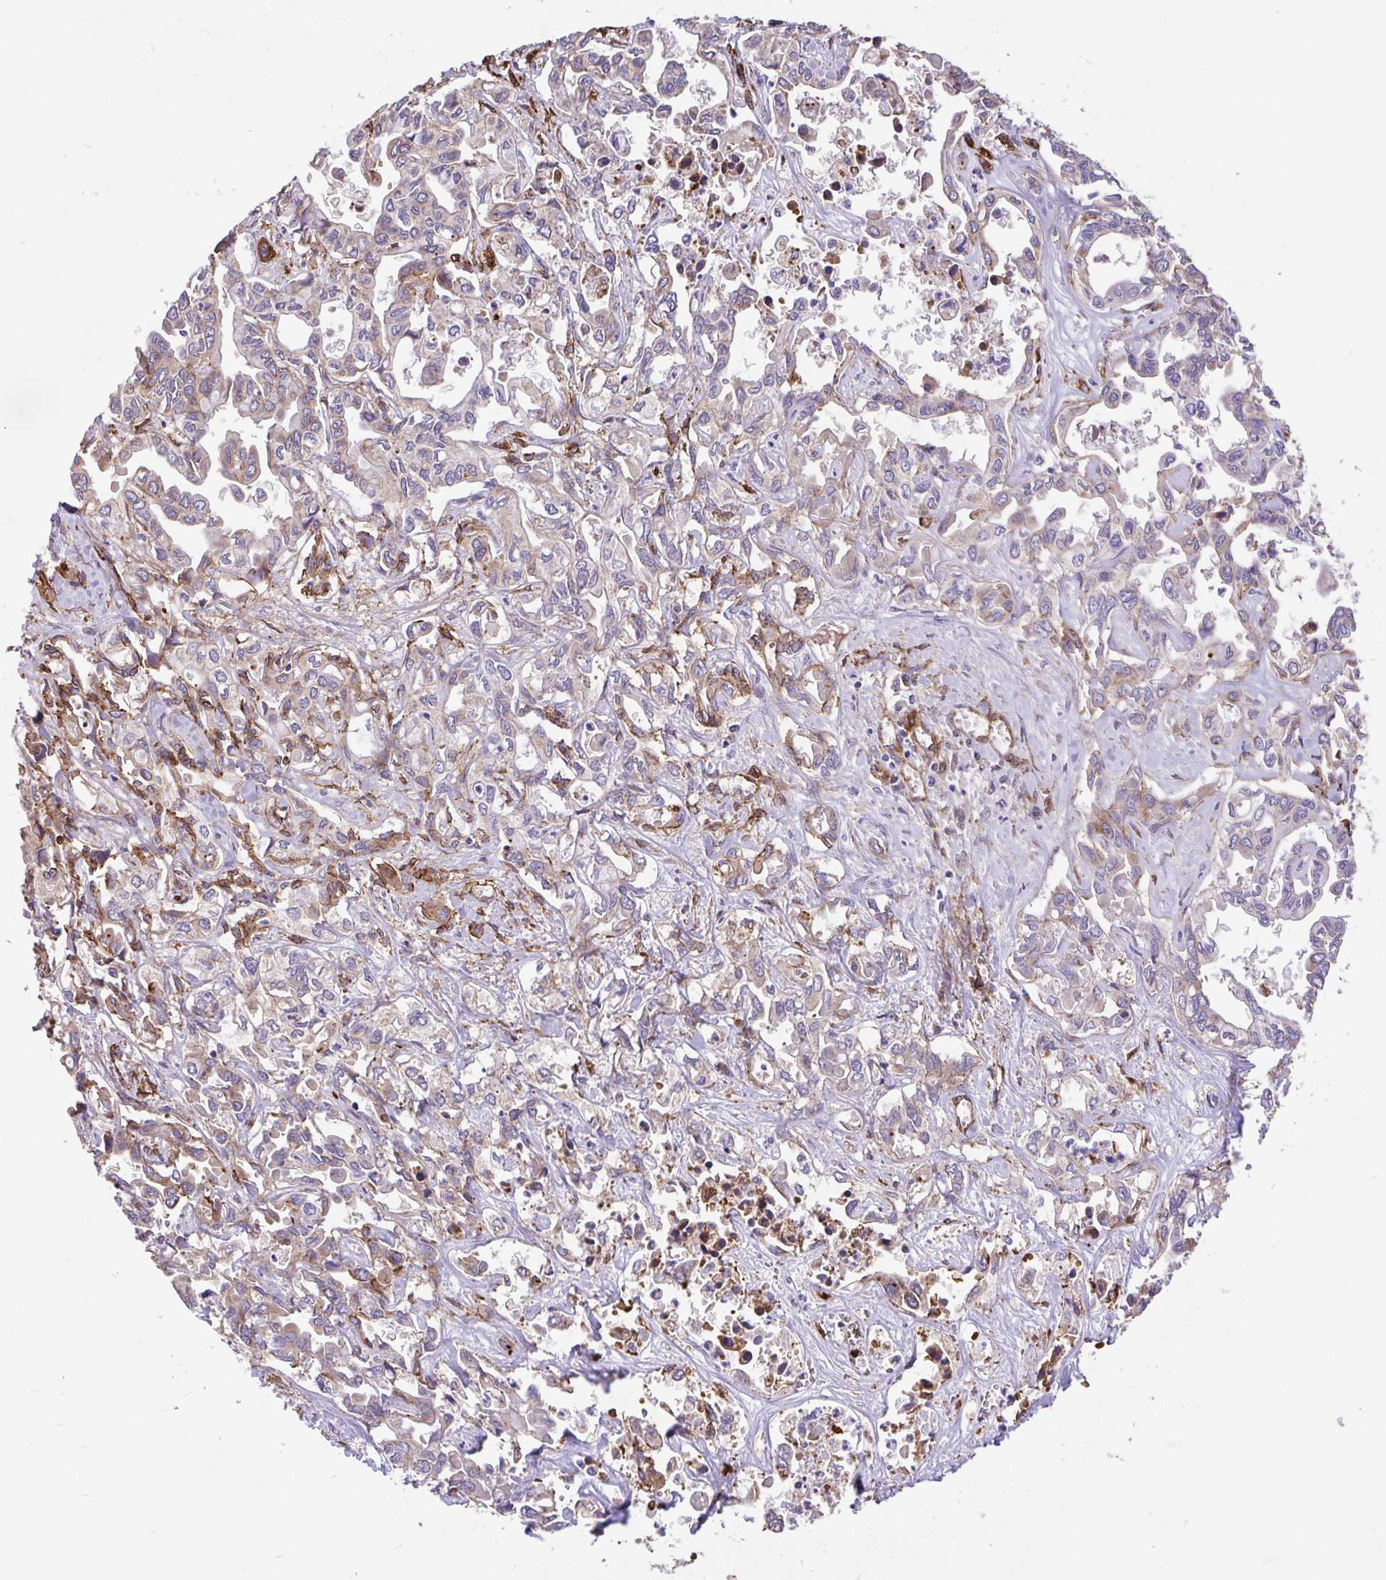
{"staining": {"intensity": "moderate", "quantity": "<25%", "location": "cytoplasmic/membranous"}, "tissue": "liver cancer", "cell_type": "Tumor cells", "image_type": "cancer", "snomed": [{"axis": "morphology", "description": "Cholangiocarcinoma"}, {"axis": "topography", "description": "Liver"}], "caption": "Protein positivity by immunohistochemistry (IHC) reveals moderate cytoplasmic/membranous staining in about <25% of tumor cells in liver cholangiocarcinoma.", "gene": "PTPRK", "patient": {"sex": "female", "age": 64}}